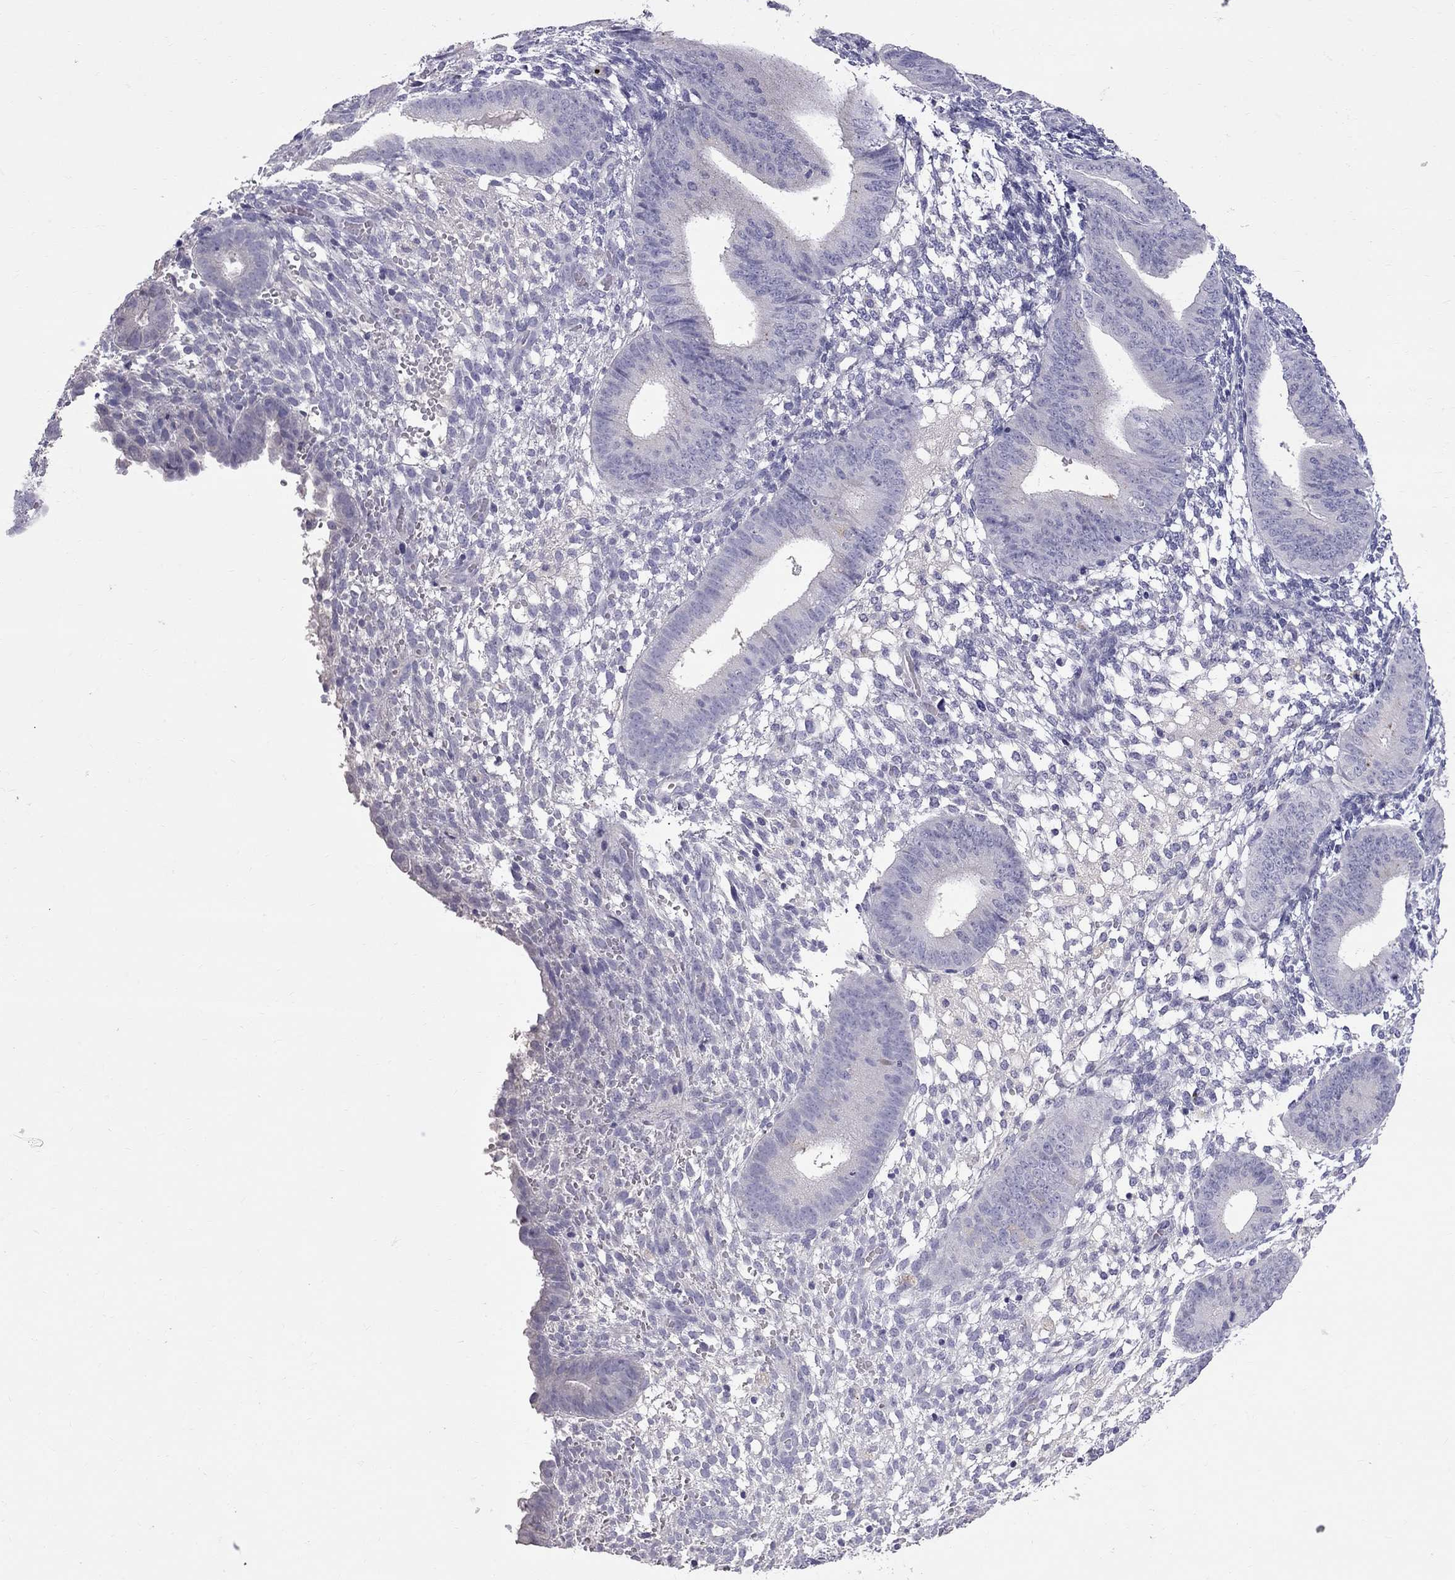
{"staining": {"intensity": "negative", "quantity": "none", "location": "none"}, "tissue": "endometrium", "cell_type": "Cells in endometrial stroma", "image_type": "normal", "snomed": [{"axis": "morphology", "description": "Normal tissue, NOS"}, {"axis": "topography", "description": "Endometrium"}], "caption": "Immunohistochemistry histopathology image of unremarkable endometrium: endometrium stained with DAB (3,3'-diaminobenzidine) demonstrates no significant protein expression in cells in endometrial stroma.", "gene": "CFAP91", "patient": {"sex": "female", "age": 39}}